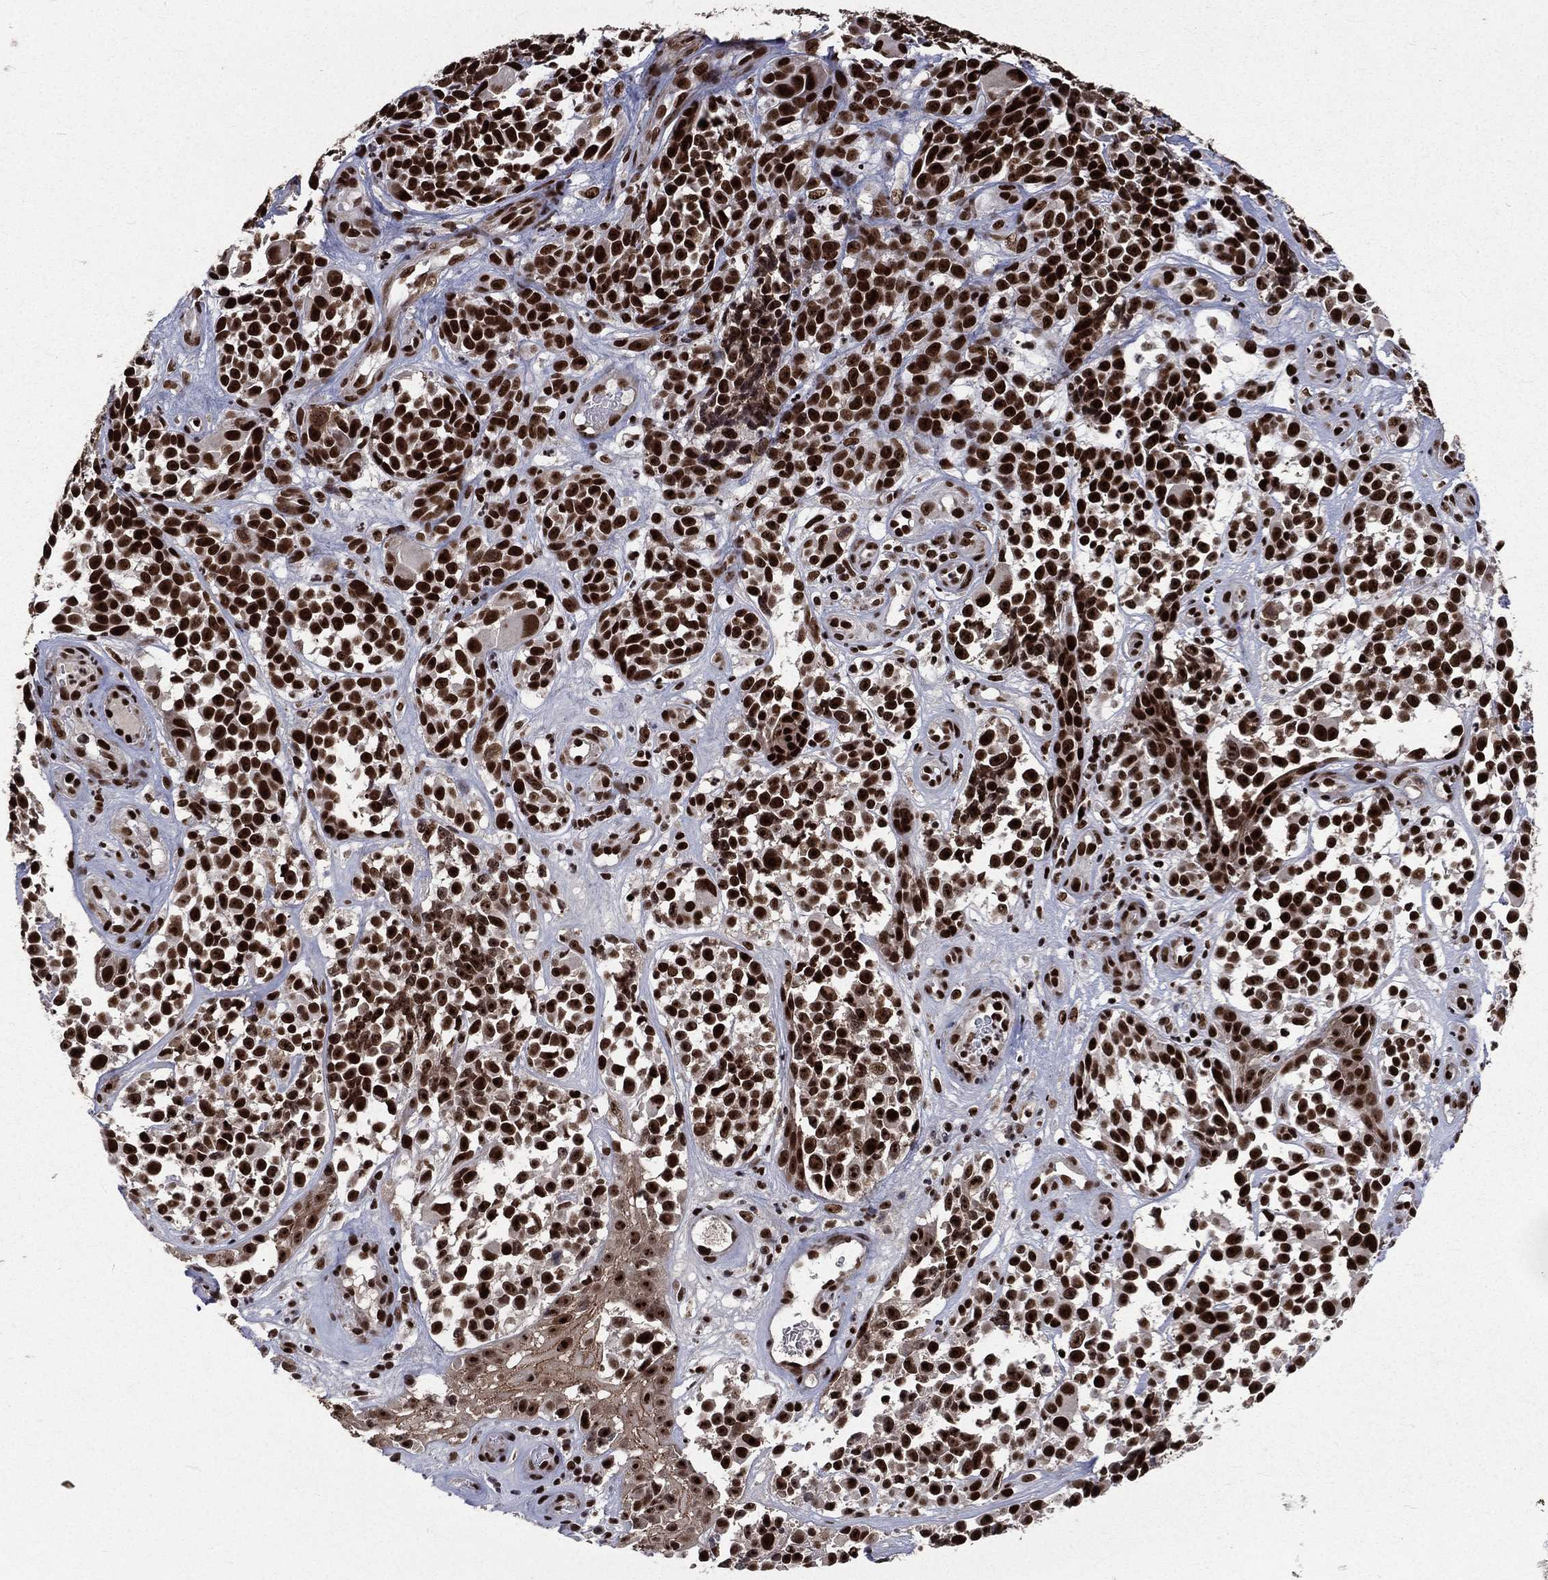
{"staining": {"intensity": "strong", "quantity": ">75%", "location": "nuclear"}, "tissue": "melanoma", "cell_type": "Tumor cells", "image_type": "cancer", "snomed": [{"axis": "morphology", "description": "Malignant melanoma, NOS"}, {"axis": "topography", "description": "Skin"}], "caption": "Immunohistochemistry (IHC) of human malignant melanoma reveals high levels of strong nuclear staining in approximately >75% of tumor cells. (DAB = brown stain, brightfield microscopy at high magnification).", "gene": "POLB", "patient": {"sex": "female", "age": 88}}